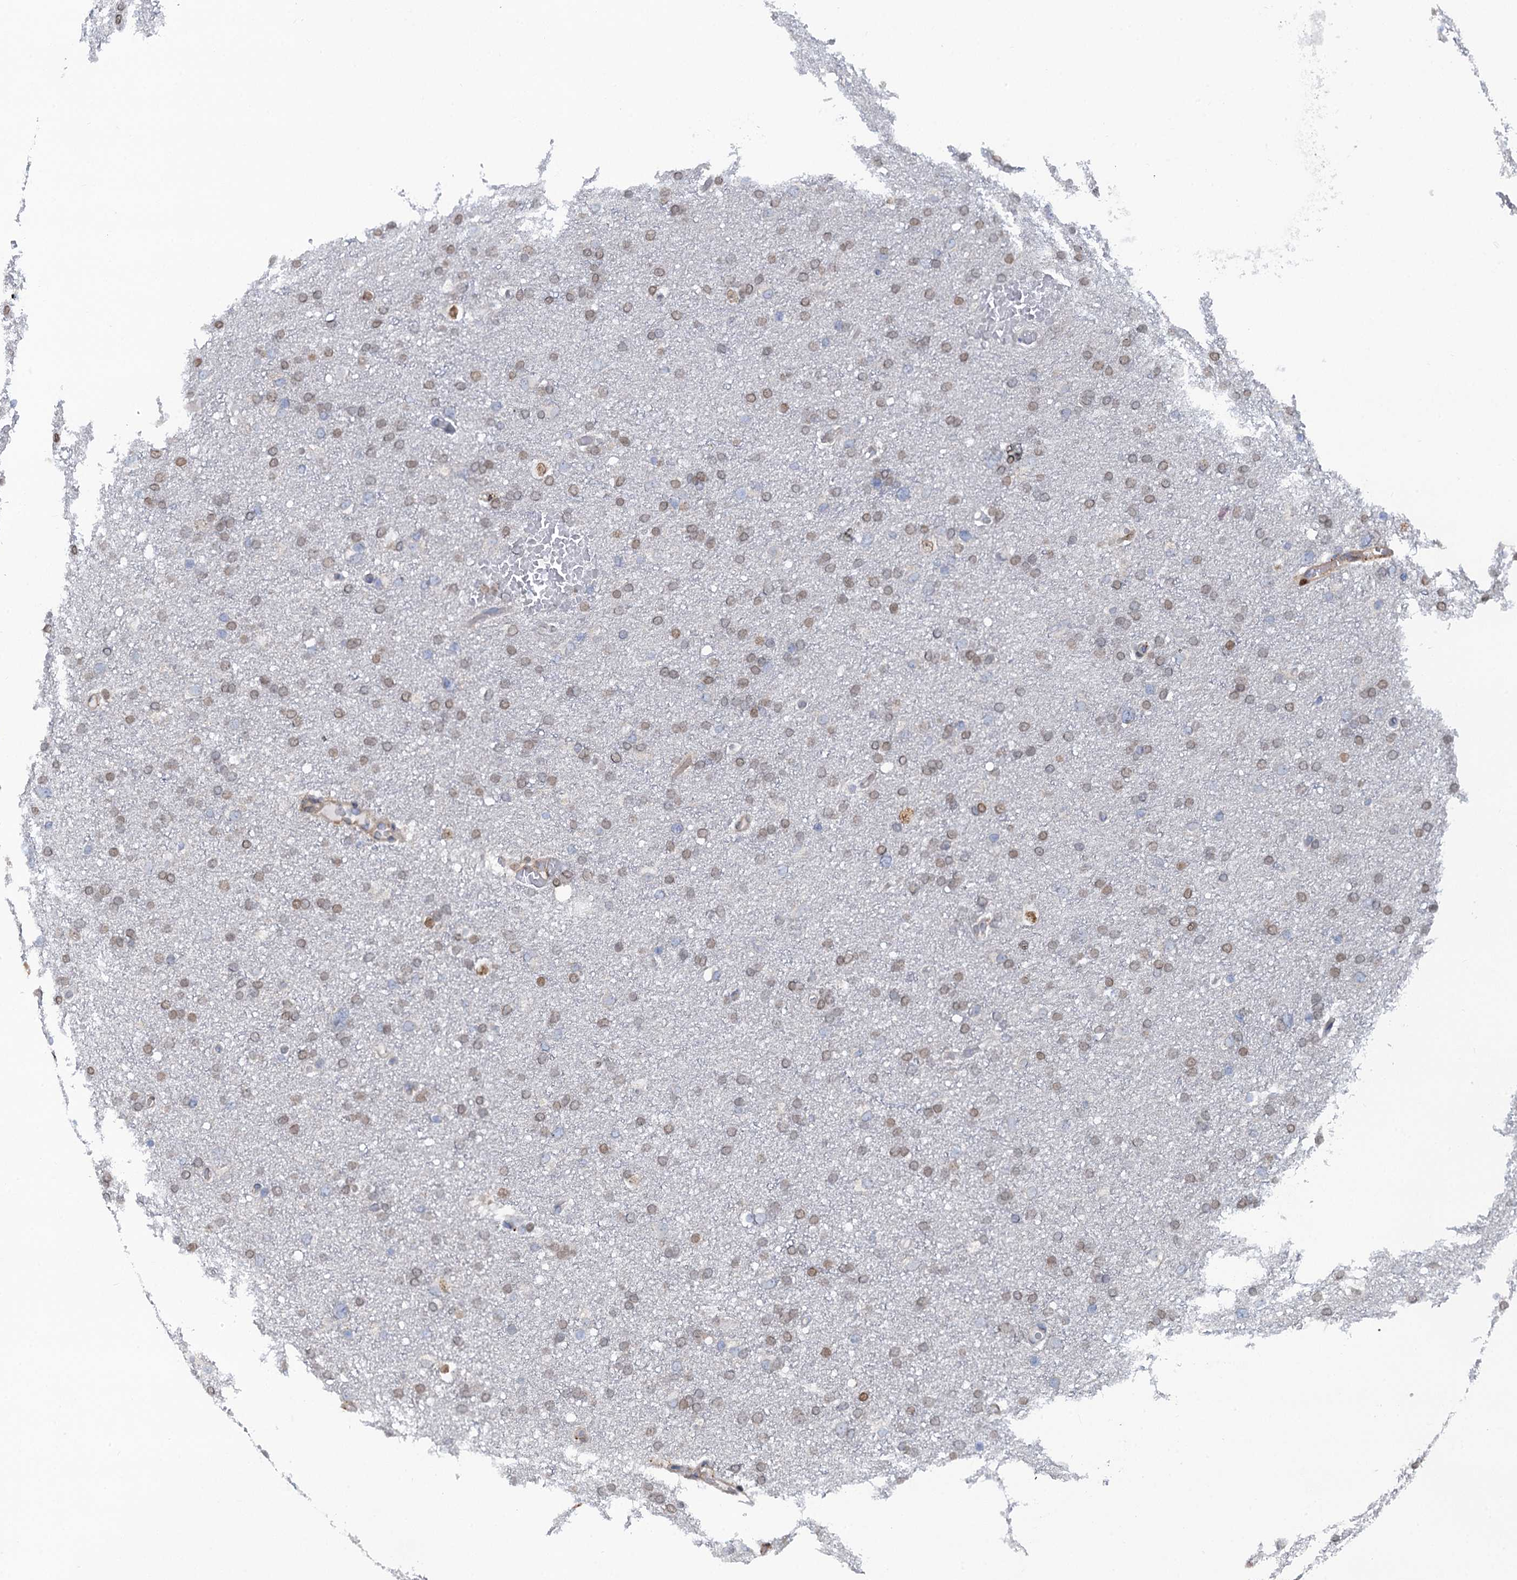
{"staining": {"intensity": "moderate", "quantity": ">75%", "location": "cytoplasmic/membranous"}, "tissue": "glioma", "cell_type": "Tumor cells", "image_type": "cancer", "snomed": [{"axis": "morphology", "description": "Glioma, malignant, High grade"}, {"axis": "topography", "description": "Cerebral cortex"}], "caption": "Brown immunohistochemical staining in human high-grade glioma (malignant) exhibits moderate cytoplasmic/membranous expression in approximately >75% of tumor cells. (Stains: DAB (3,3'-diaminobenzidine) in brown, nuclei in blue, Microscopy: brightfield microscopy at high magnification).", "gene": "POGLUT3", "patient": {"sex": "female", "age": 36}}